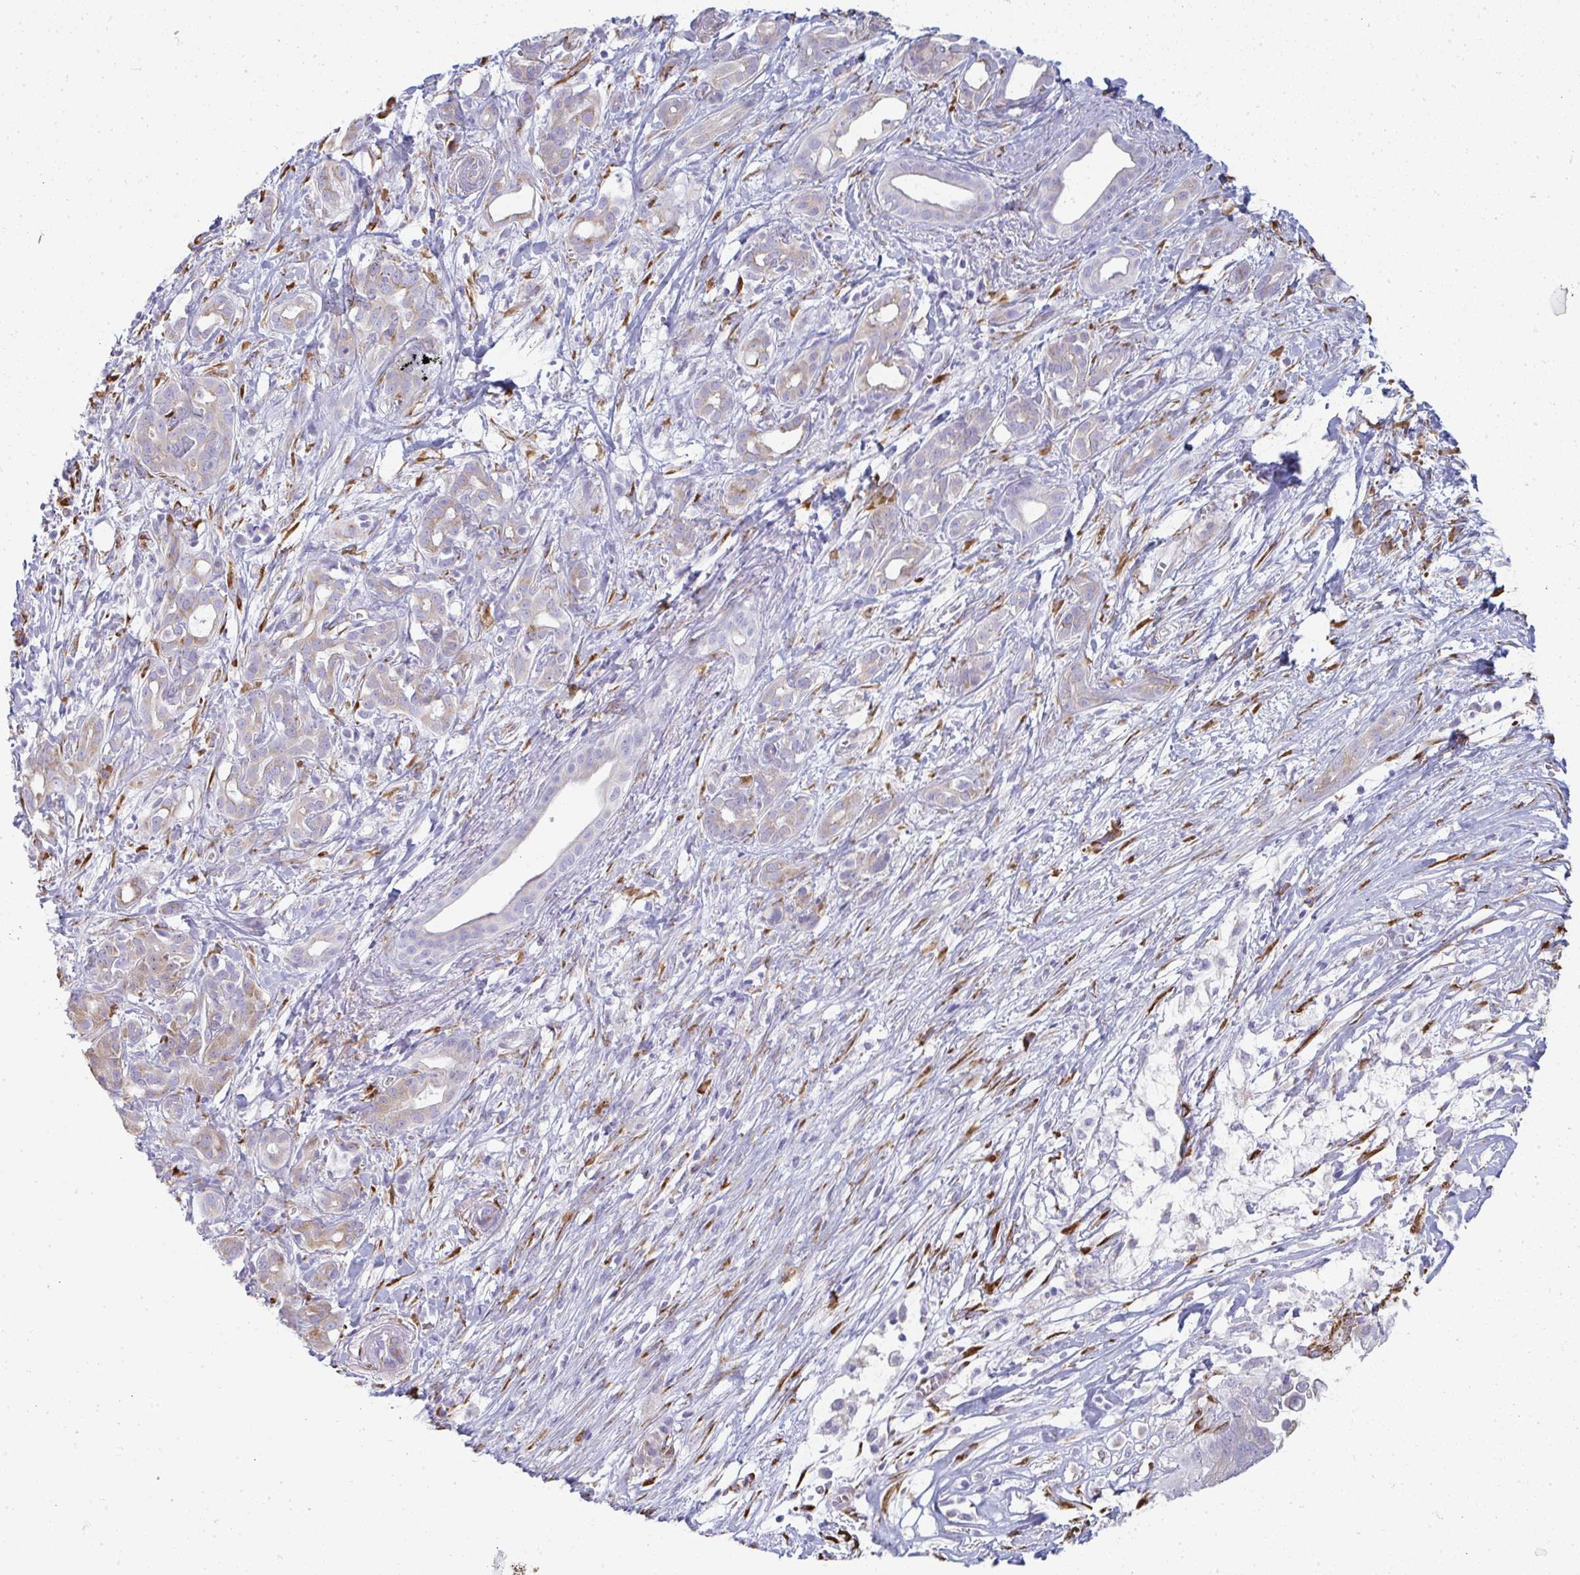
{"staining": {"intensity": "weak", "quantity": "25%-75%", "location": "cytoplasmic/membranous"}, "tissue": "pancreatic cancer", "cell_type": "Tumor cells", "image_type": "cancer", "snomed": [{"axis": "morphology", "description": "Adenocarcinoma, NOS"}, {"axis": "topography", "description": "Pancreas"}], "caption": "Weak cytoplasmic/membranous staining for a protein is seen in approximately 25%-75% of tumor cells of adenocarcinoma (pancreatic) using immunohistochemistry (IHC).", "gene": "SHROOM1", "patient": {"sex": "male", "age": 61}}